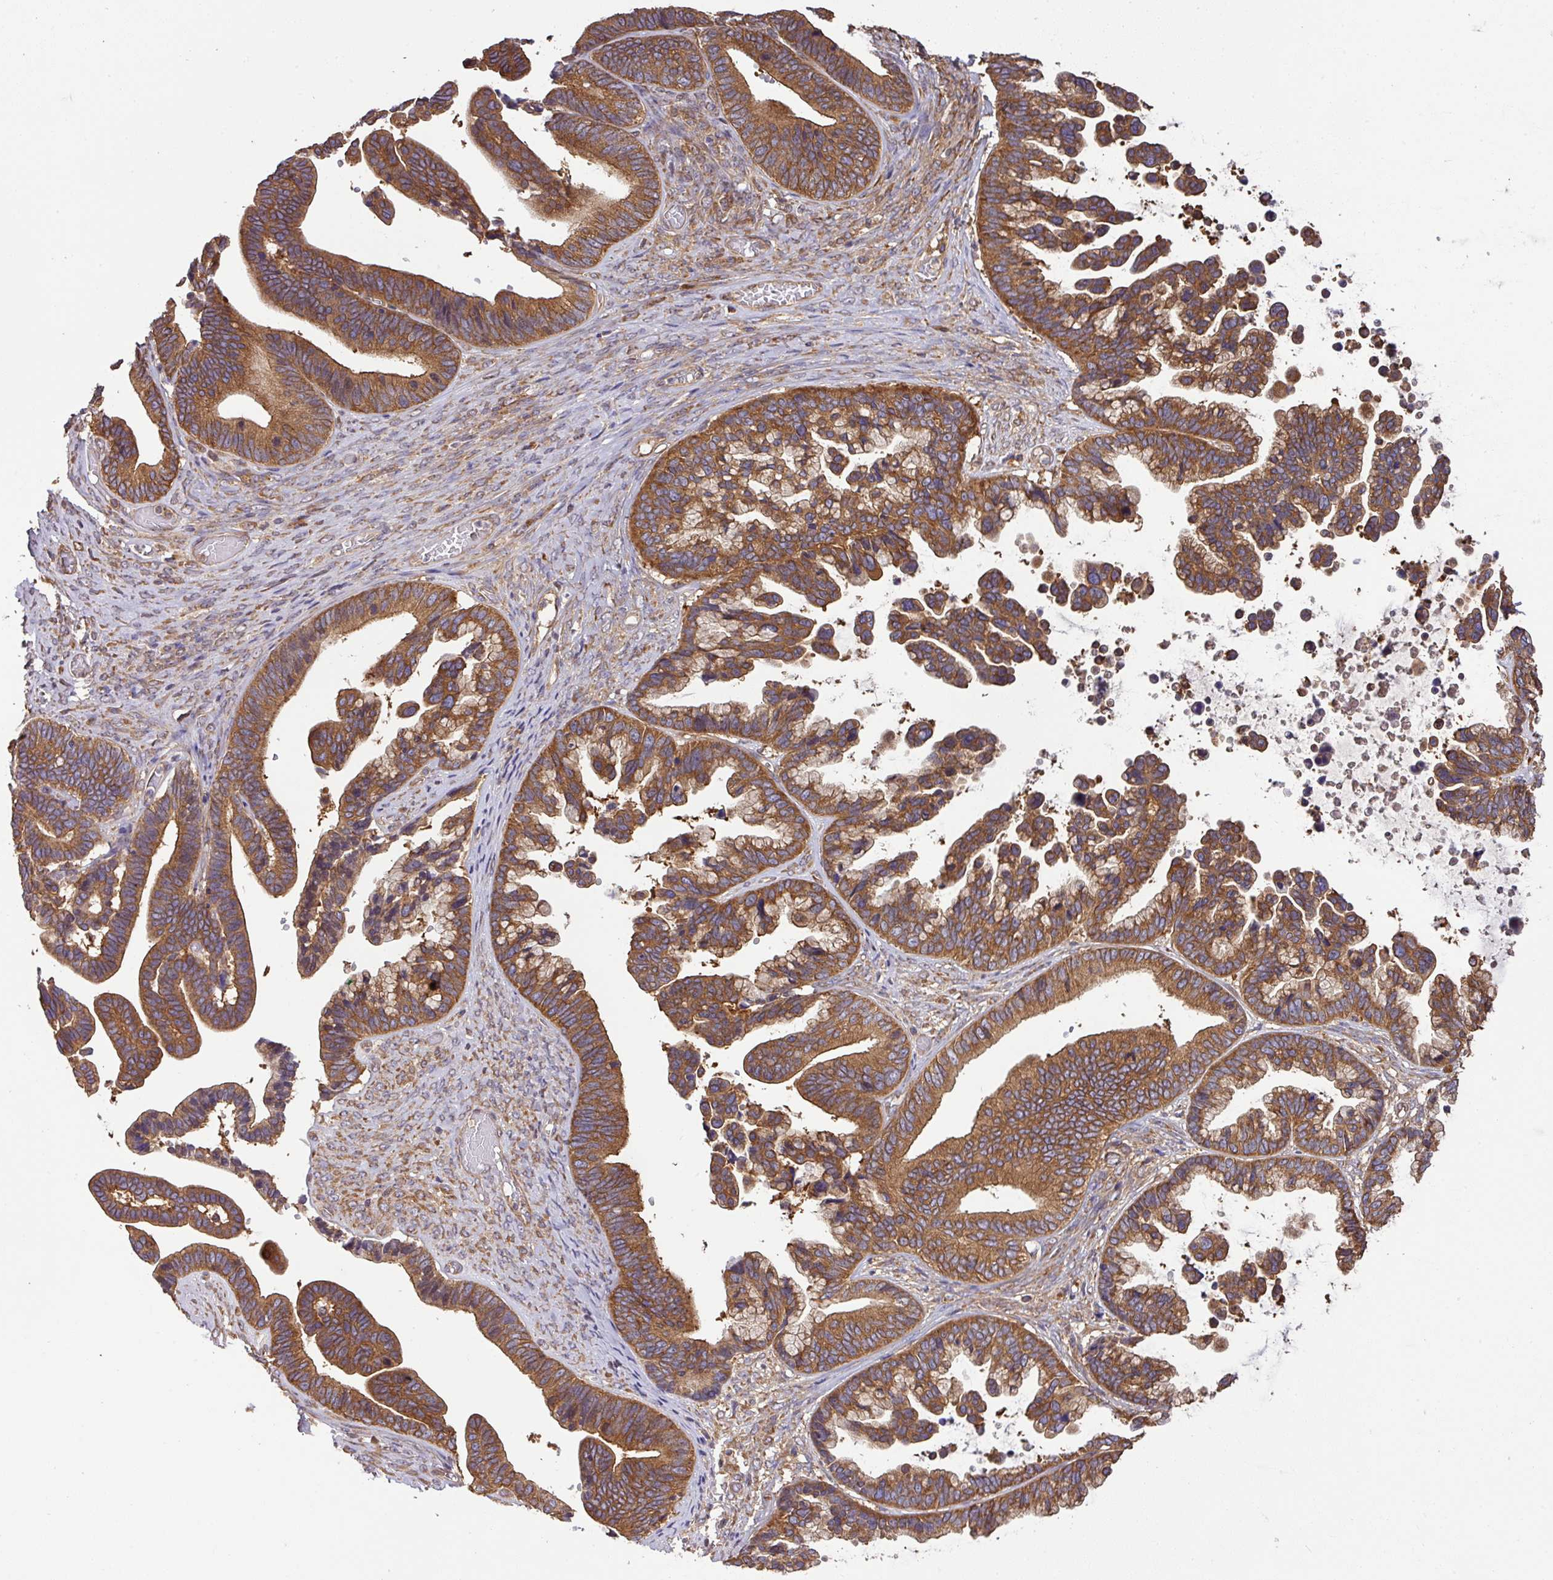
{"staining": {"intensity": "moderate", "quantity": ">75%", "location": "cytoplasmic/membranous"}, "tissue": "ovarian cancer", "cell_type": "Tumor cells", "image_type": "cancer", "snomed": [{"axis": "morphology", "description": "Cystadenocarcinoma, serous, NOS"}, {"axis": "topography", "description": "Ovary"}], "caption": "Protein staining reveals moderate cytoplasmic/membranous staining in about >75% of tumor cells in ovarian cancer (serous cystadenocarcinoma).", "gene": "GSPT1", "patient": {"sex": "female", "age": 56}}